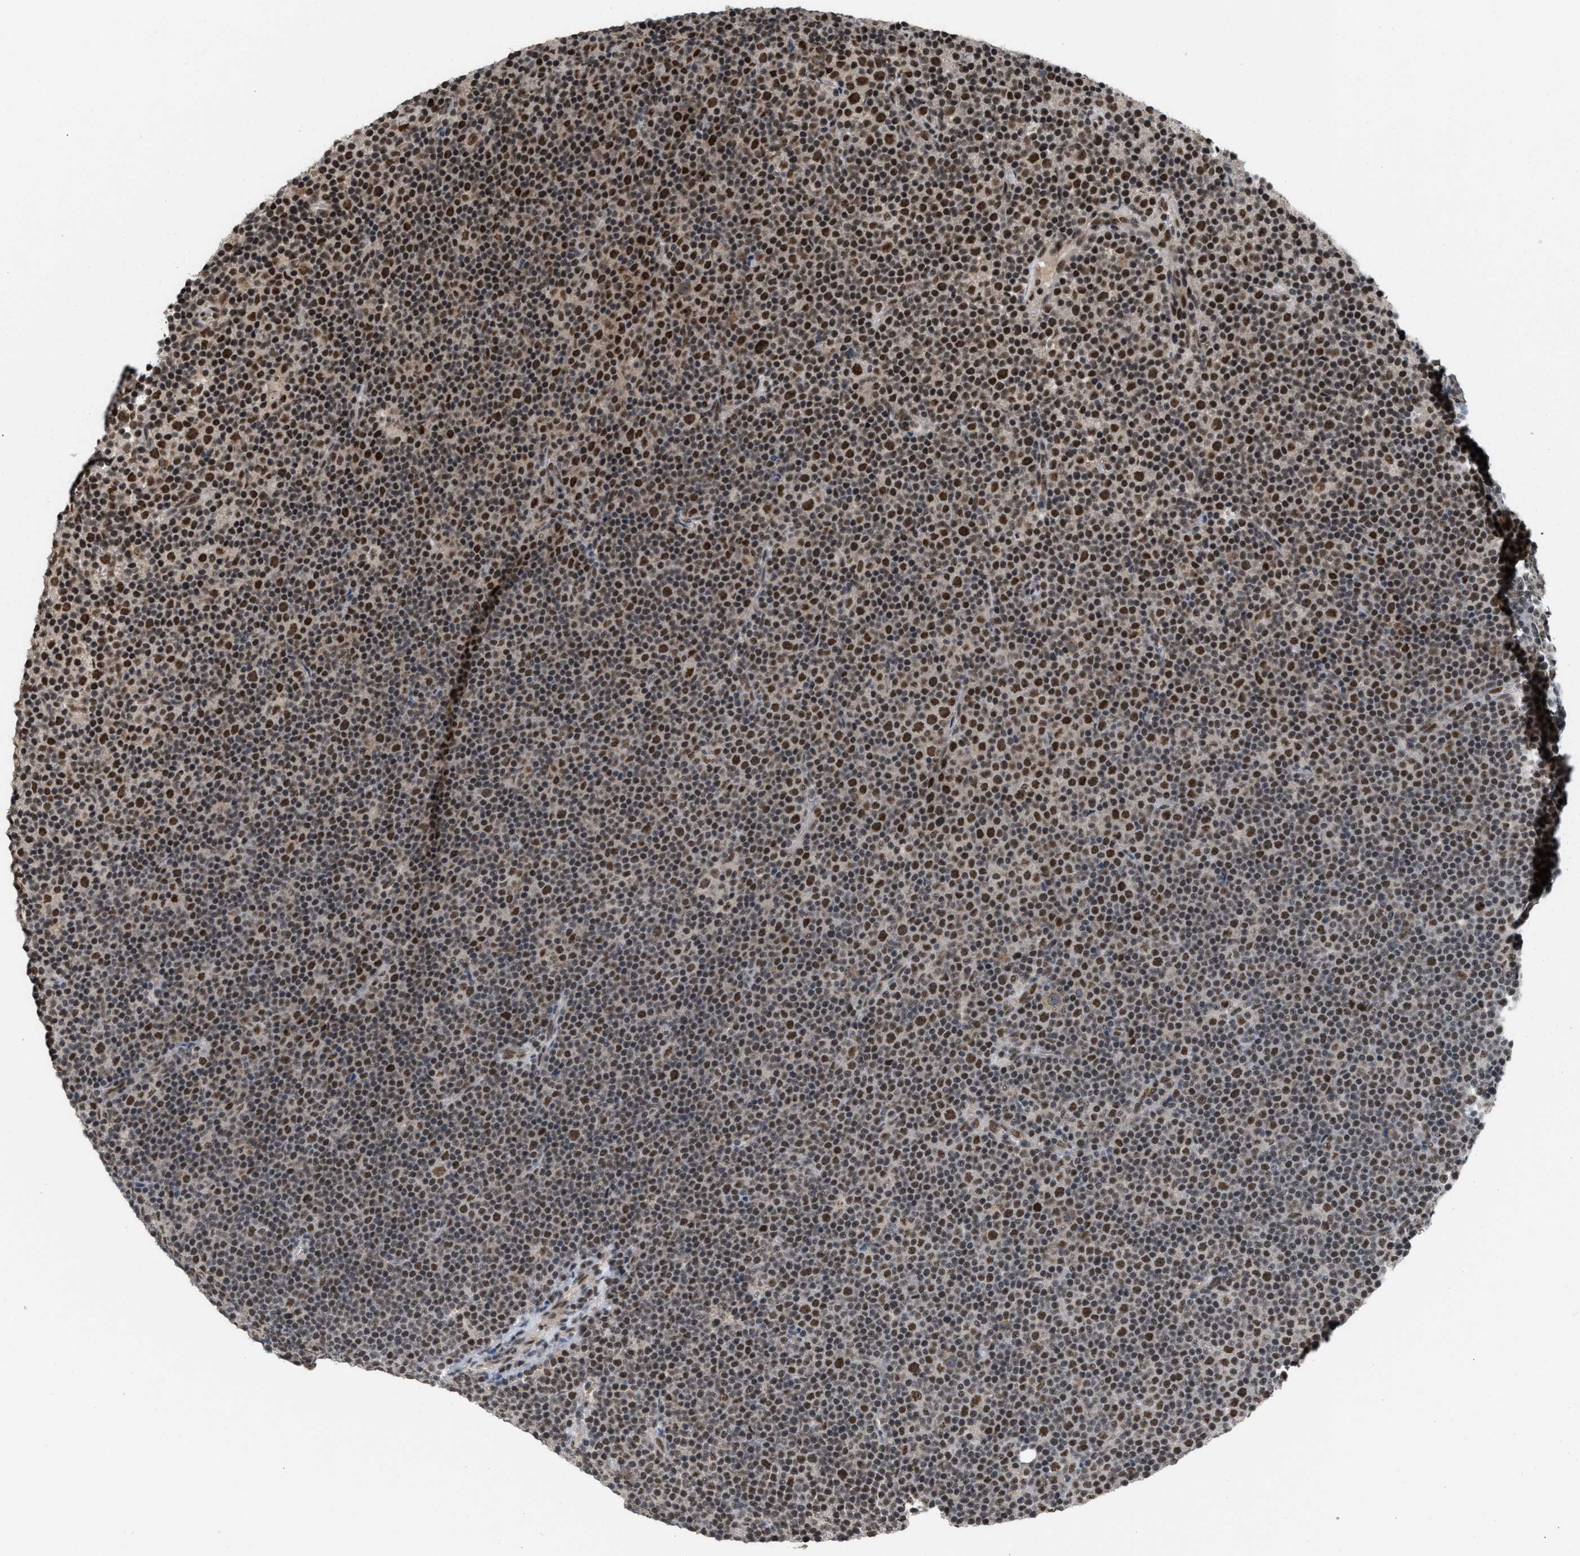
{"staining": {"intensity": "strong", "quantity": "25%-75%", "location": "nuclear"}, "tissue": "lymphoma", "cell_type": "Tumor cells", "image_type": "cancer", "snomed": [{"axis": "morphology", "description": "Malignant lymphoma, non-Hodgkin's type, Low grade"}, {"axis": "topography", "description": "Lymph node"}], "caption": "Human low-grade malignant lymphoma, non-Hodgkin's type stained for a protein (brown) displays strong nuclear positive positivity in about 25%-75% of tumor cells.", "gene": "PRPF4", "patient": {"sex": "female", "age": 67}}